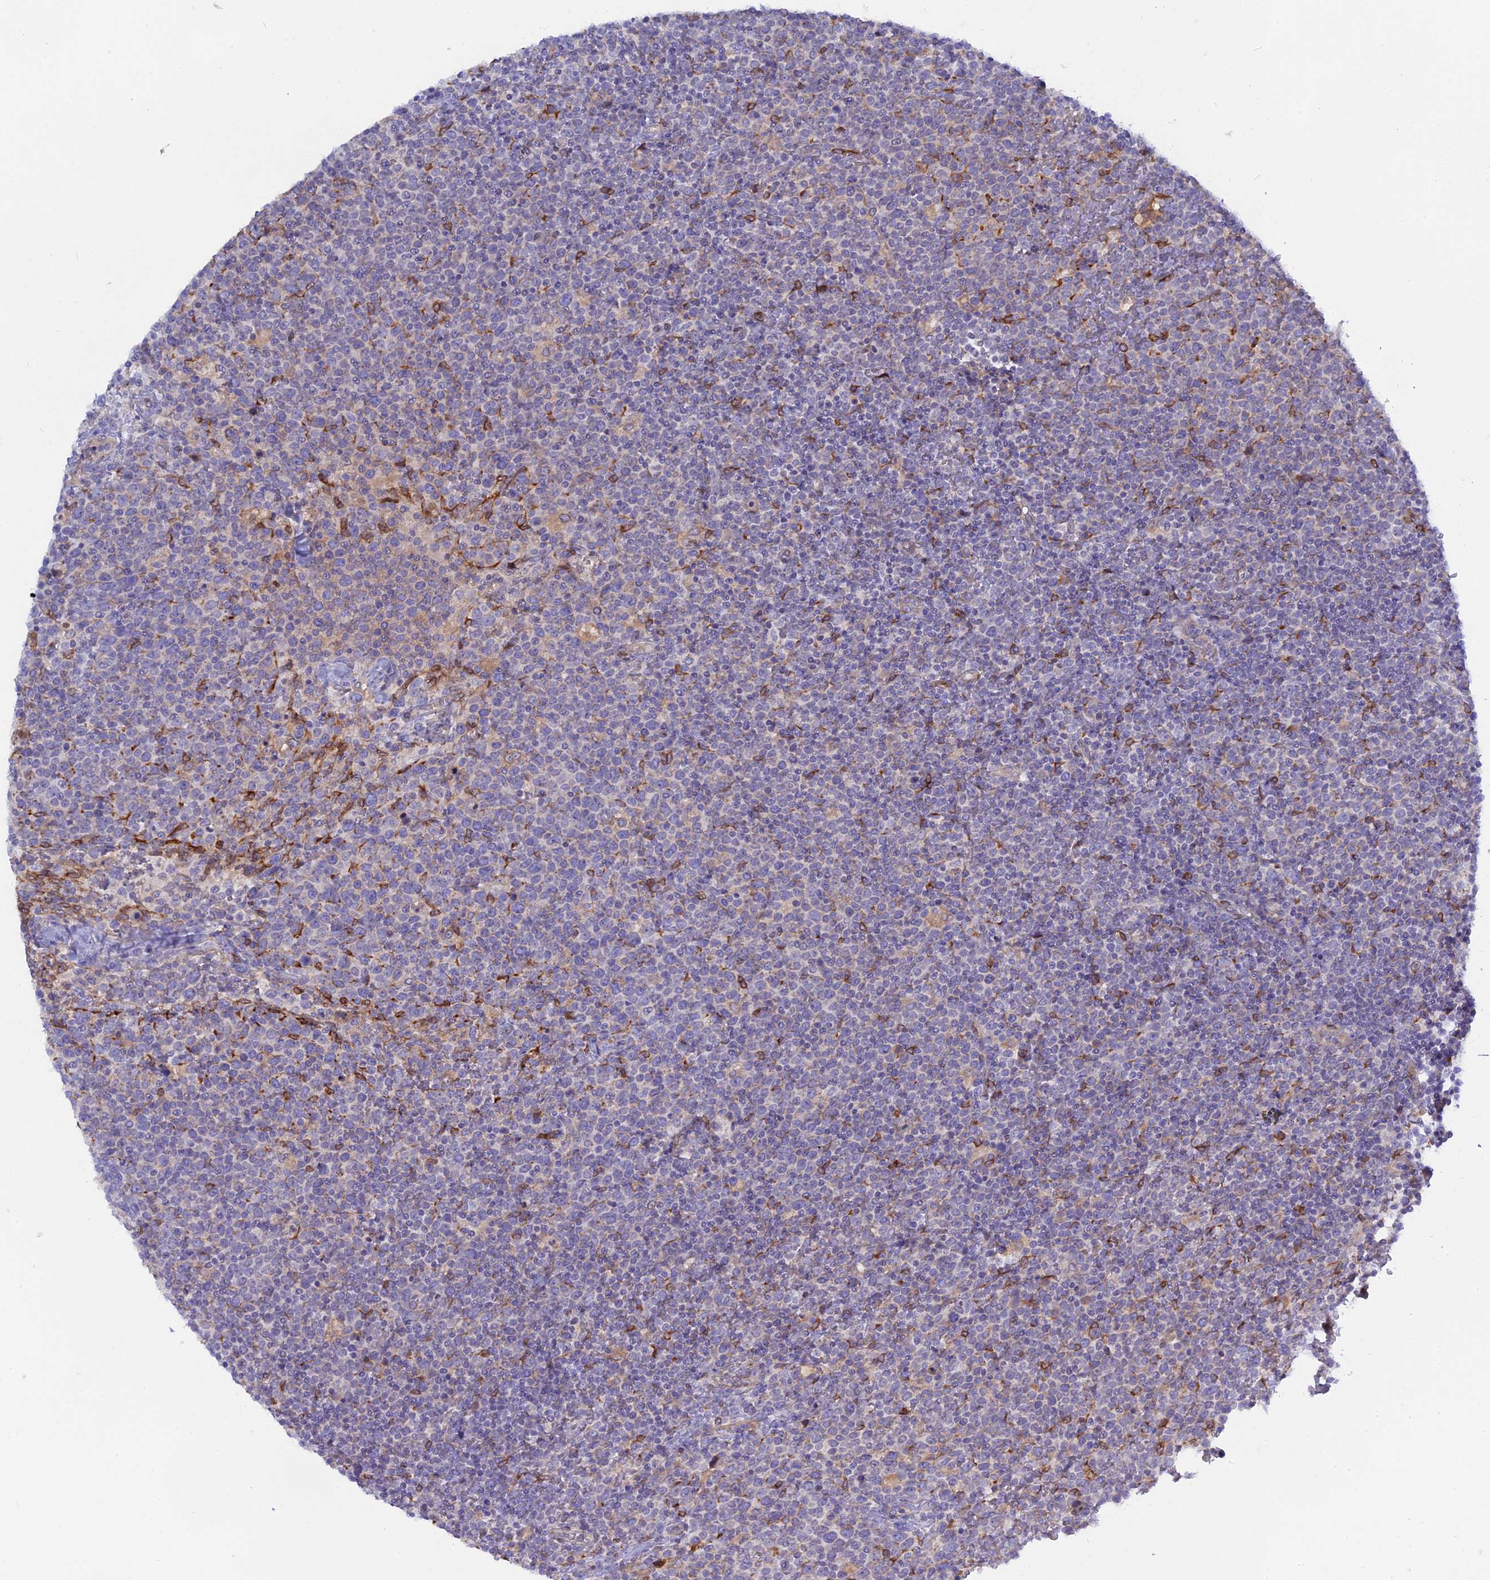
{"staining": {"intensity": "negative", "quantity": "none", "location": "none"}, "tissue": "lymphoma", "cell_type": "Tumor cells", "image_type": "cancer", "snomed": [{"axis": "morphology", "description": "Malignant lymphoma, non-Hodgkin's type, High grade"}, {"axis": "topography", "description": "Lymph node"}], "caption": "Malignant lymphoma, non-Hodgkin's type (high-grade) was stained to show a protein in brown. There is no significant positivity in tumor cells.", "gene": "TLCD1", "patient": {"sex": "male", "age": 61}}